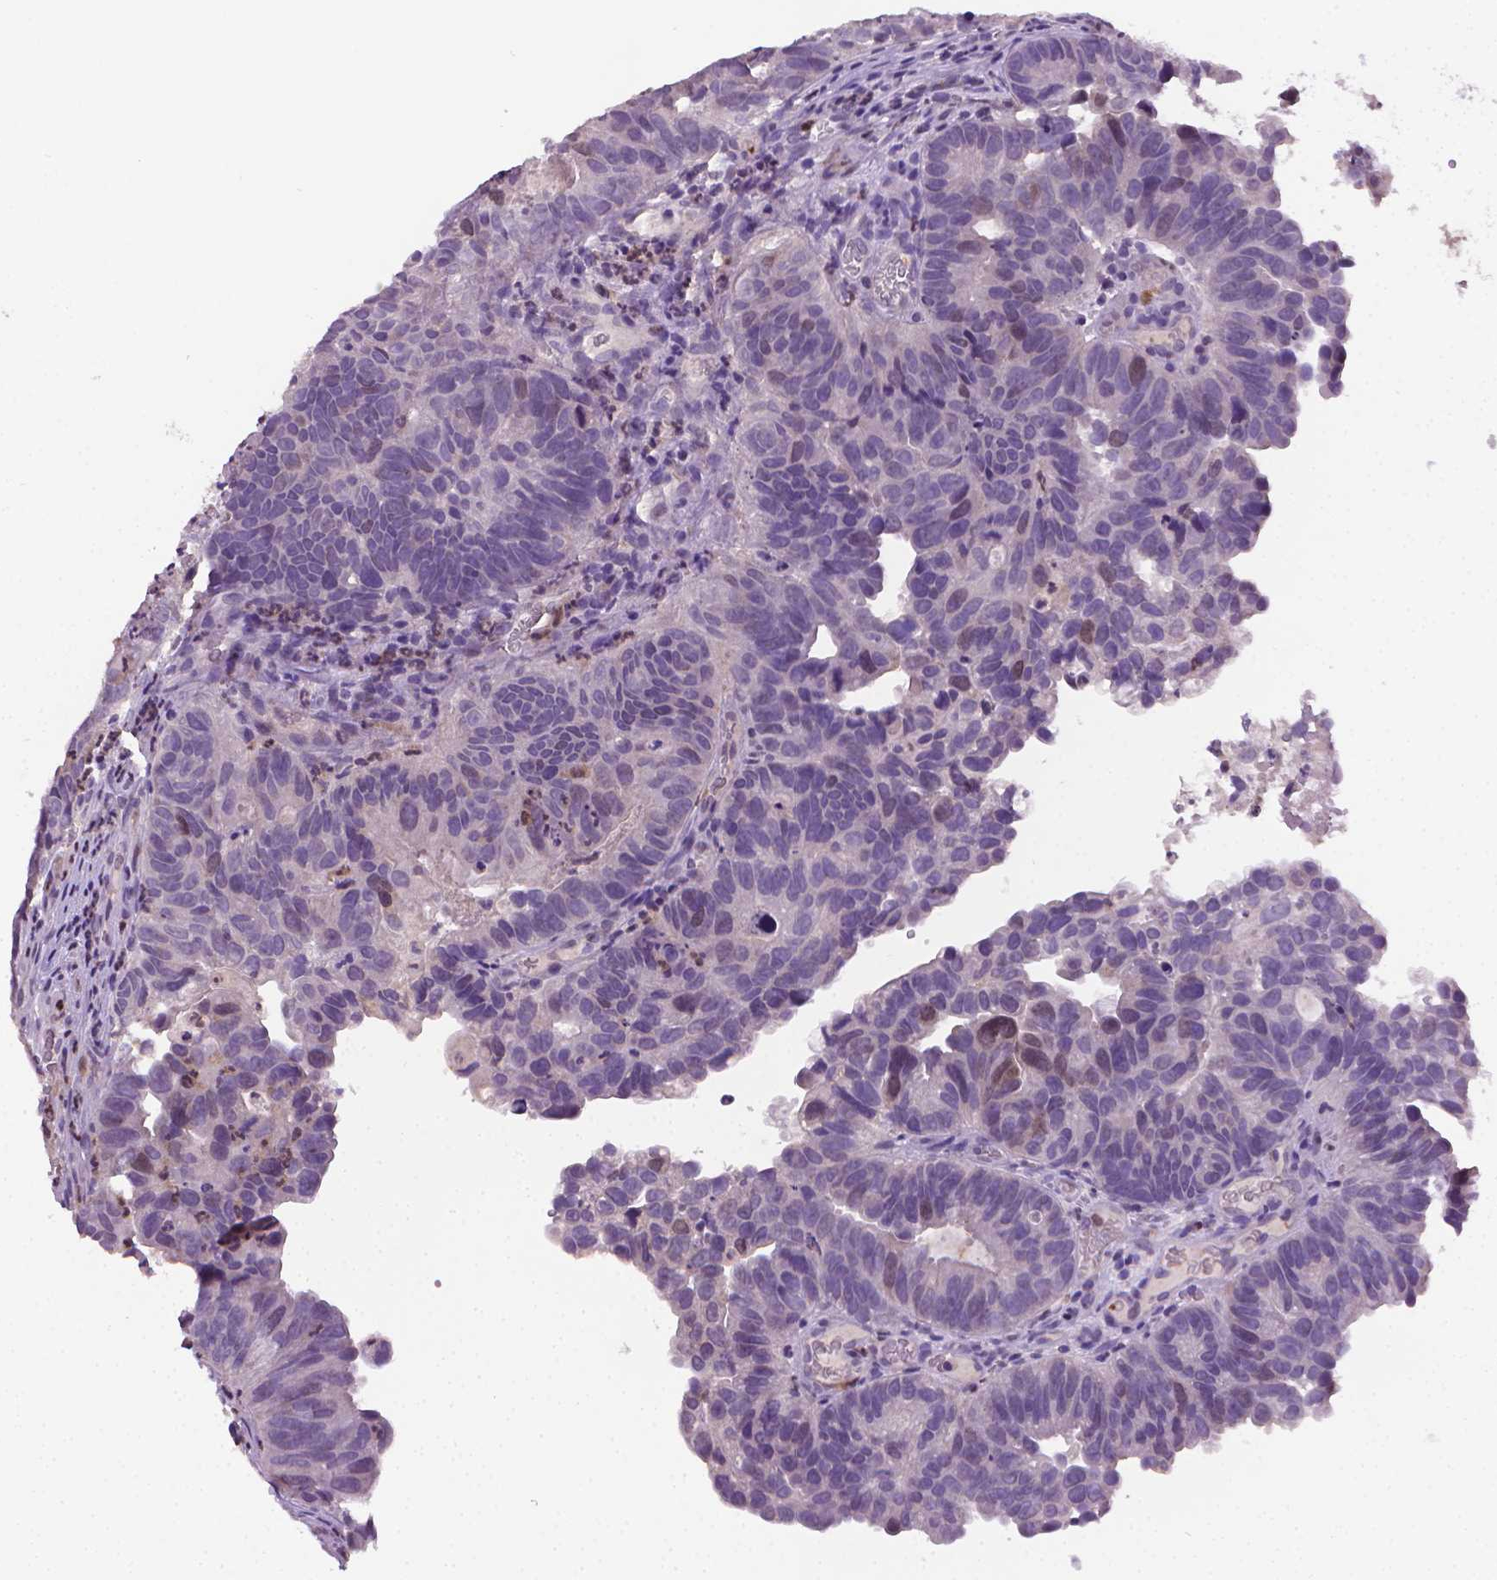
{"staining": {"intensity": "negative", "quantity": "none", "location": "none"}, "tissue": "head and neck cancer", "cell_type": "Tumor cells", "image_type": "cancer", "snomed": [{"axis": "morphology", "description": "Adenocarcinoma, NOS"}, {"axis": "topography", "description": "Head-Neck"}], "caption": "Head and neck cancer (adenocarcinoma) was stained to show a protein in brown. There is no significant staining in tumor cells.", "gene": "CDKN2D", "patient": {"sex": "male", "age": 62}}